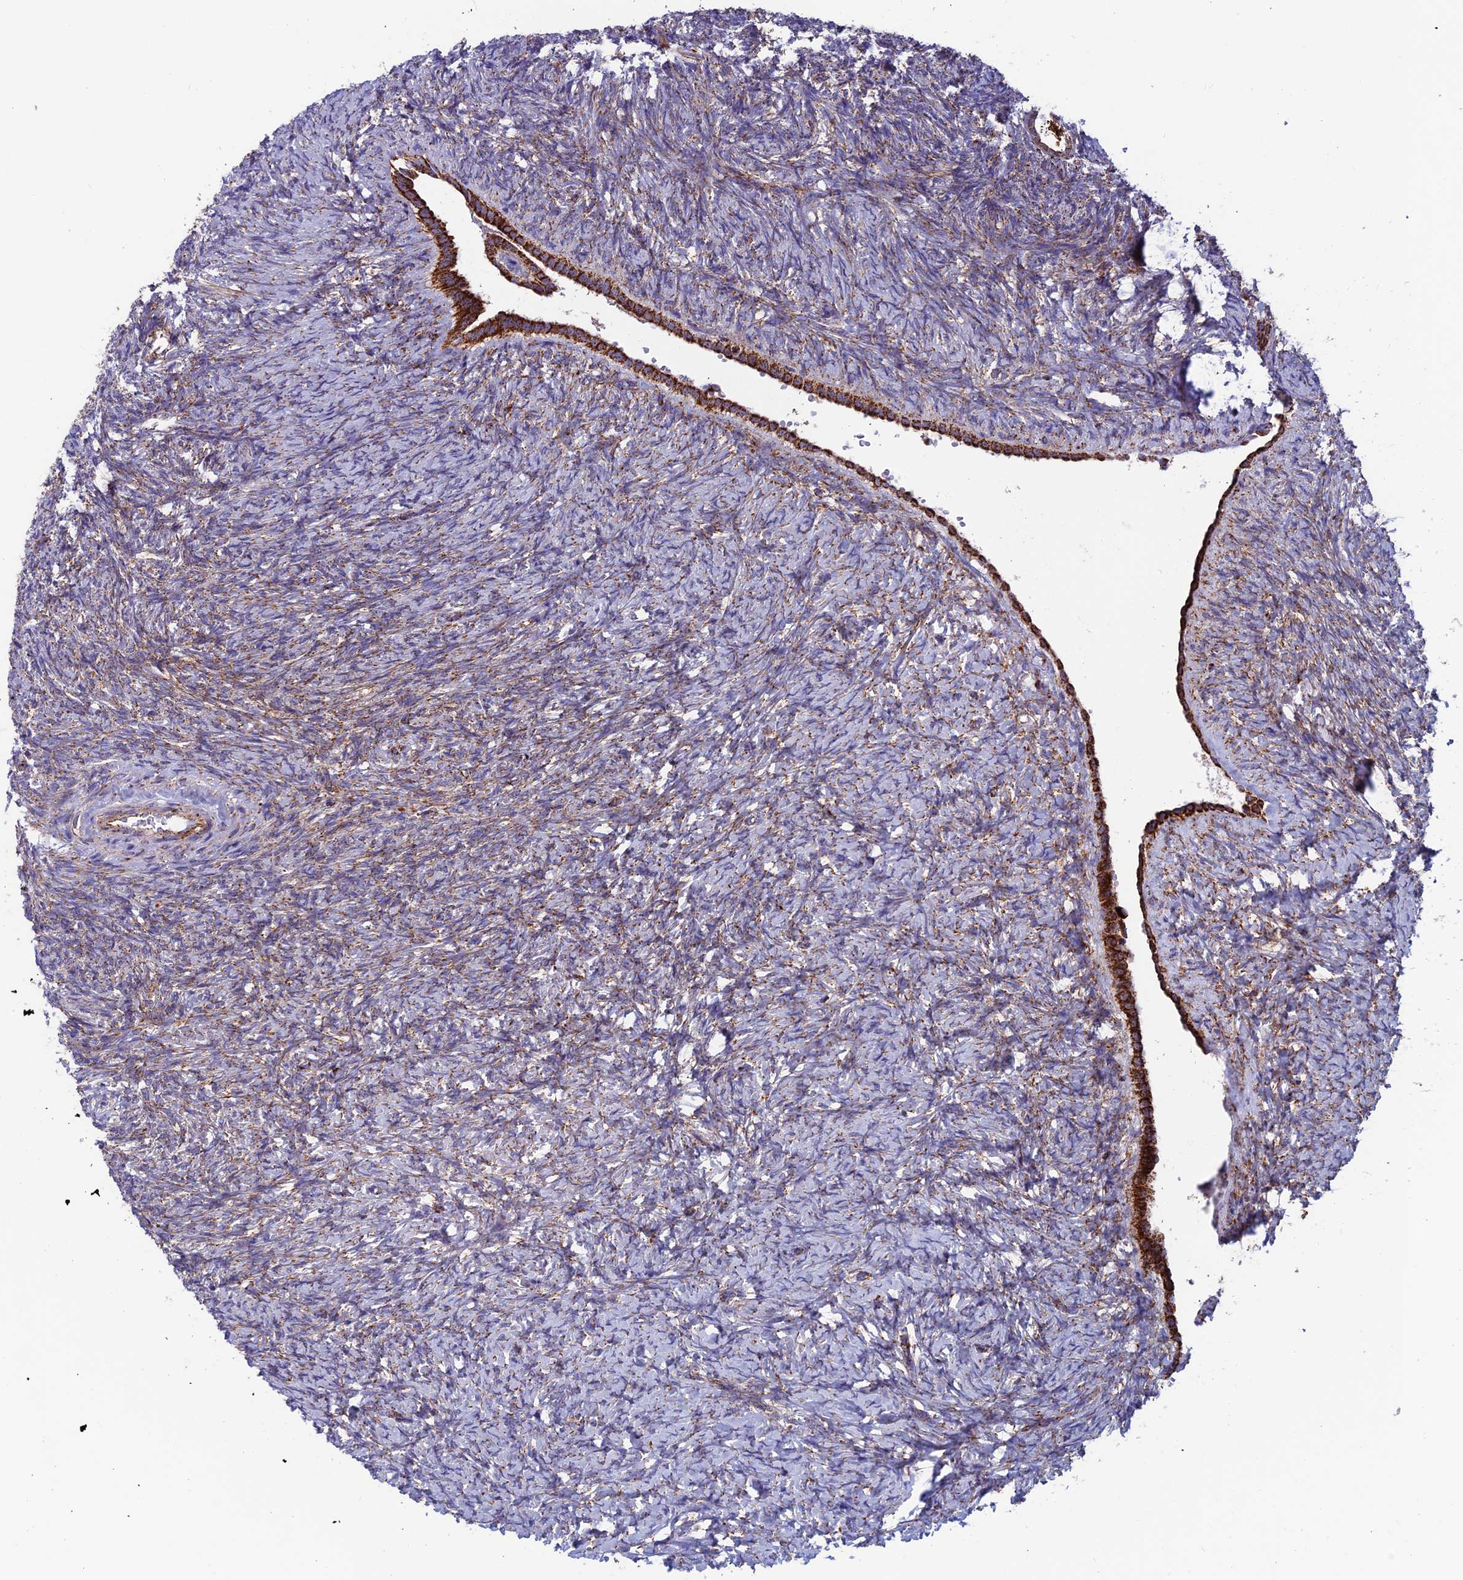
{"staining": {"intensity": "moderate", "quantity": "25%-75%", "location": "cytoplasmic/membranous"}, "tissue": "ovary", "cell_type": "Ovarian stroma cells", "image_type": "normal", "snomed": [{"axis": "morphology", "description": "Normal tissue, NOS"}, {"axis": "topography", "description": "Ovary"}], "caption": "A brown stain highlights moderate cytoplasmic/membranous expression of a protein in ovarian stroma cells of unremarkable human ovary.", "gene": "MRPS18B", "patient": {"sex": "female", "age": 41}}